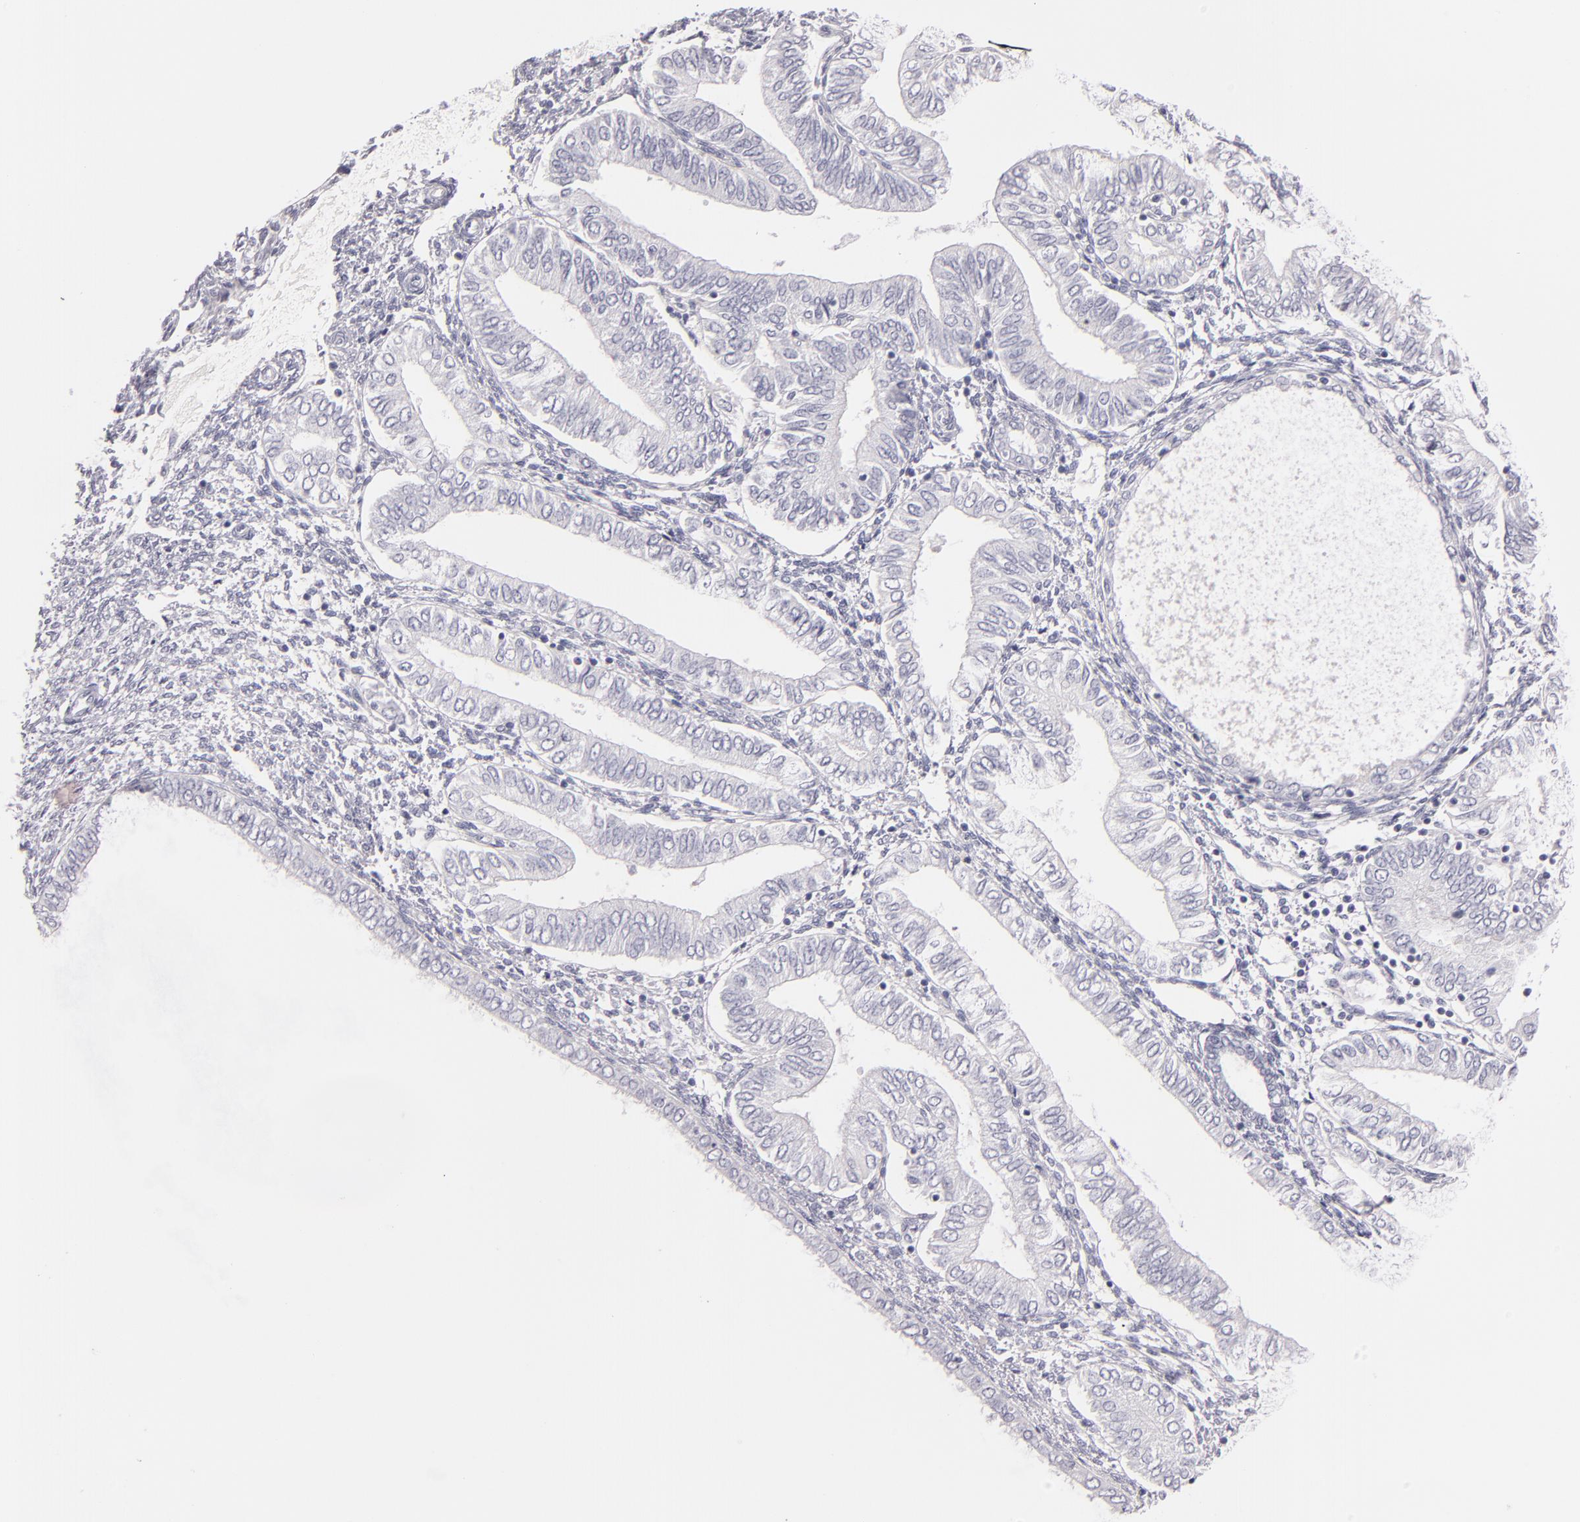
{"staining": {"intensity": "negative", "quantity": "none", "location": "none"}, "tissue": "endometrial cancer", "cell_type": "Tumor cells", "image_type": "cancer", "snomed": [{"axis": "morphology", "description": "Adenocarcinoma, NOS"}, {"axis": "topography", "description": "Endometrium"}], "caption": "This image is of endometrial cancer (adenocarcinoma) stained with immunohistochemistry (IHC) to label a protein in brown with the nuclei are counter-stained blue. There is no expression in tumor cells.", "gene": "TPSD1", "patient": {"sex": "female", "age": 51}}